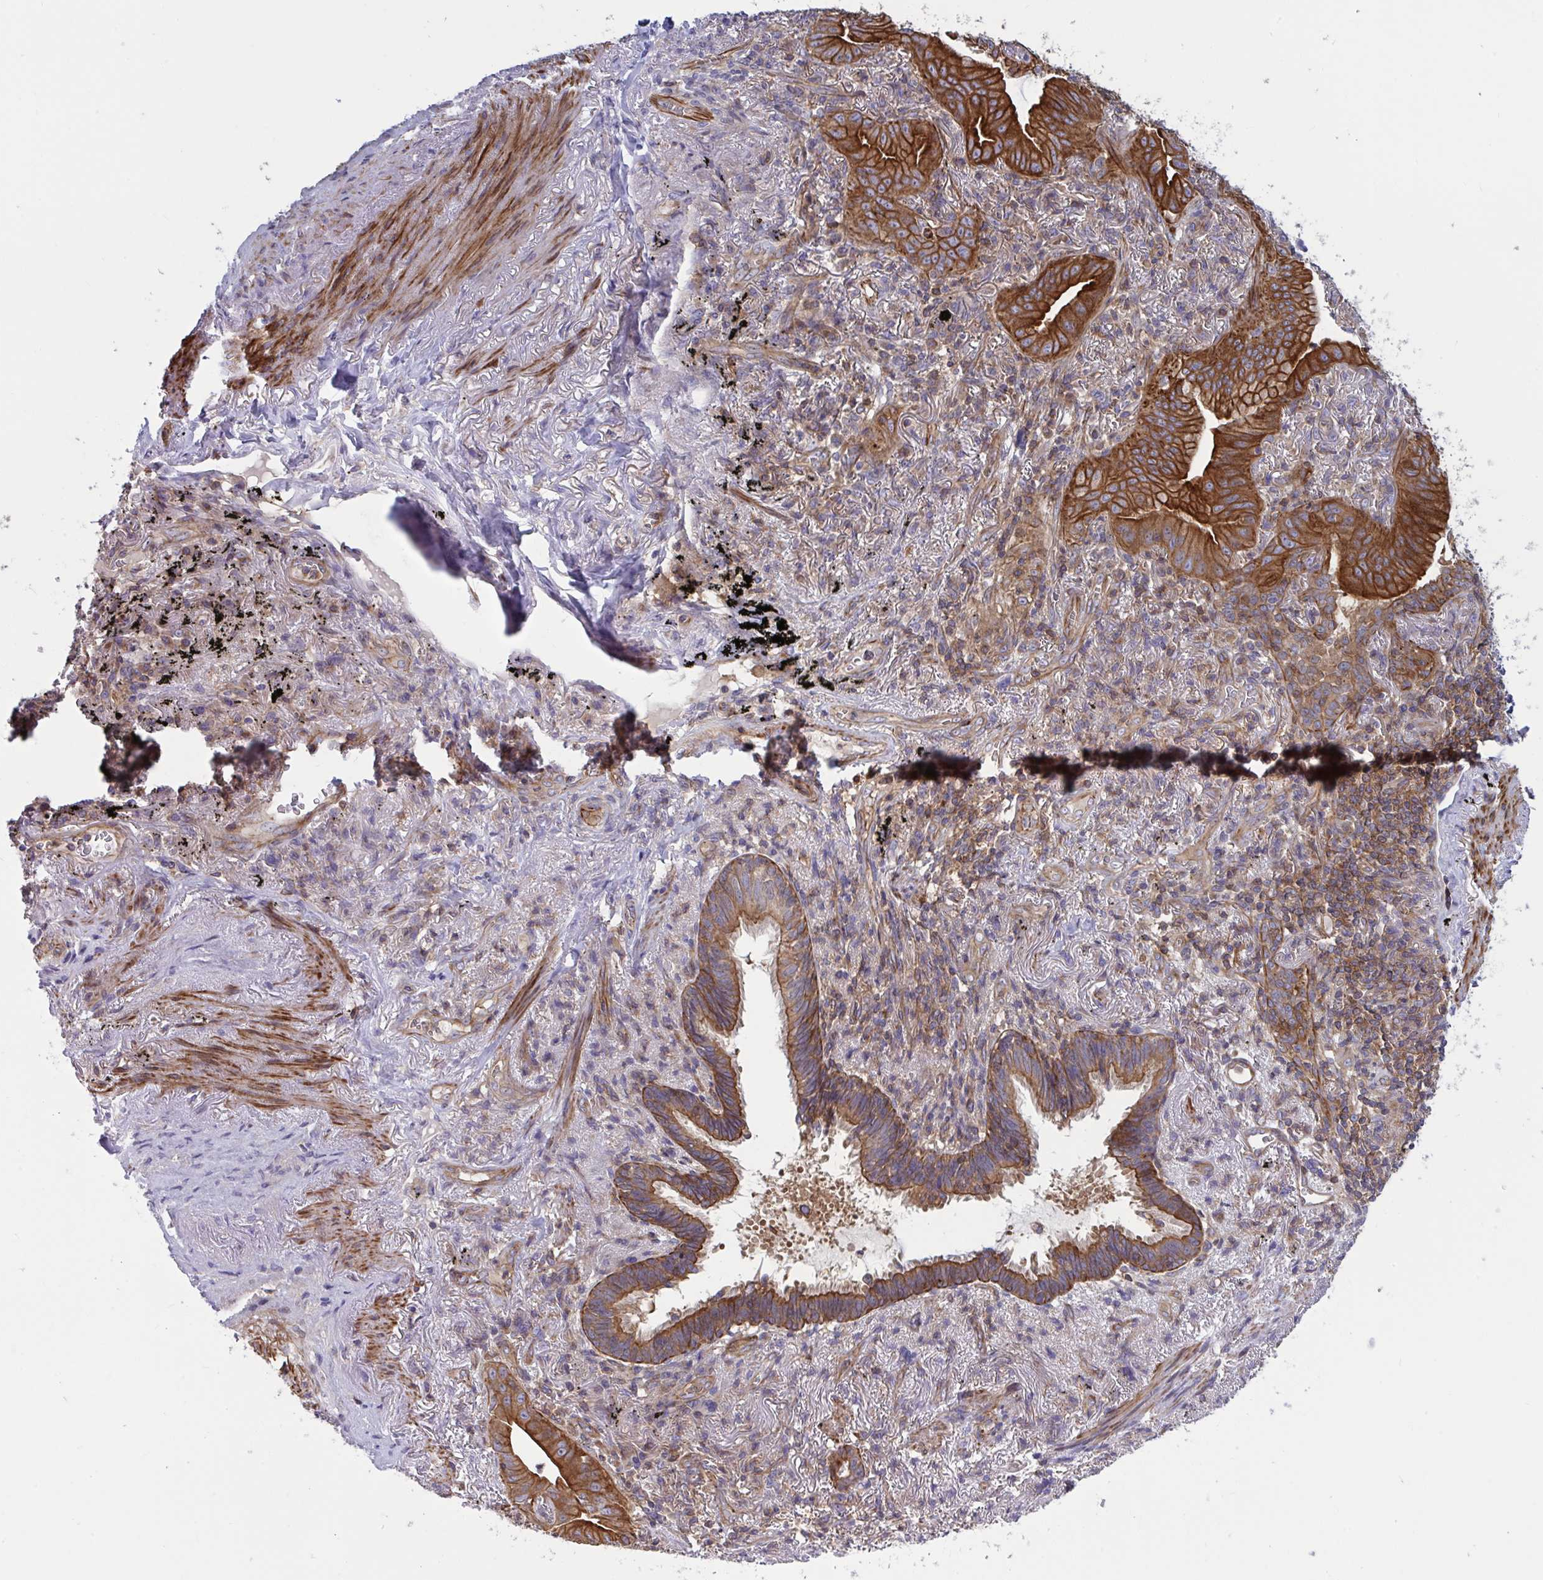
{"staining": {"intensity": "strong", "quantity": ">75%", "location": "cytoplasmic/membranous"}, "tissue": "lung cancer", "cell_type": "Tumor cells", "image_type": "cancer", "snomed": [{"axis": "morphology", "description": "Adenocarcinoma, NOS"}, {"axis": "topography", "description": "Lung"}], "caption": "Human lung cancer stained with a protein marker exhibits strong staining in tumor cells.", "gene": "TANK", "patient": {"sex": "male", "age": 77}}